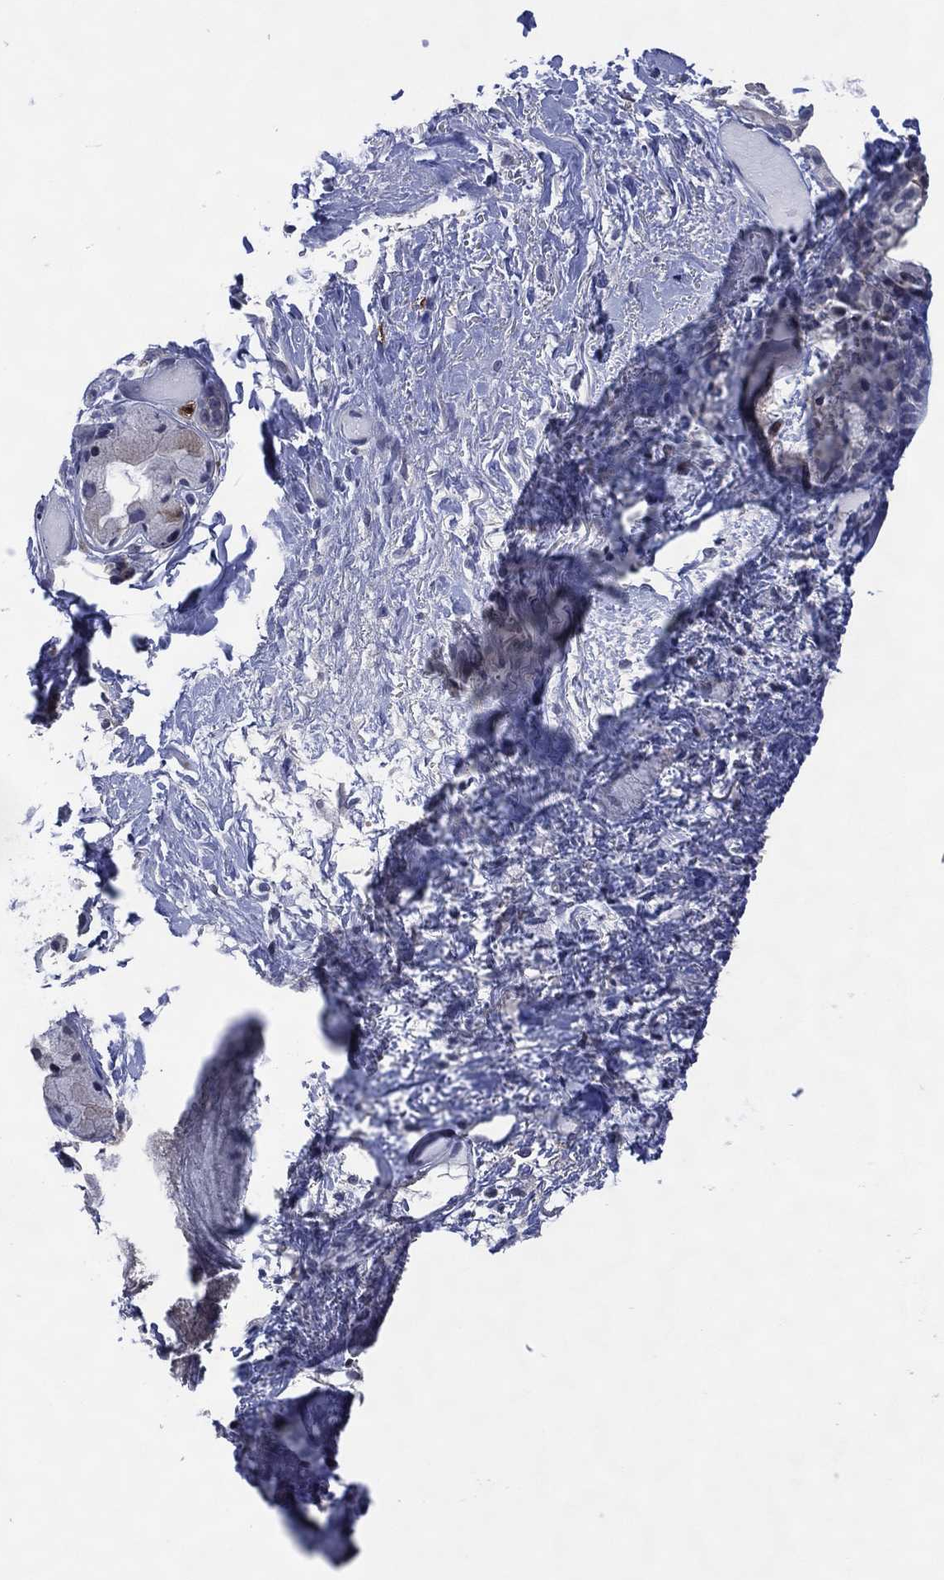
{"staining": {"intensity": "negative", "quantity": "none", "location": "none"}, "tissue": "adipose tissue", "cell_type": "Adipocytes", "image_type": "normal", "snomed": [{"axis": "morphology", "description": "Normal tissue, NOS"}, {"axis": "topography", "description": "Cartilage tissue"}], "caption": "Normal adipose tissue was stained to show a protein in brown. There is no significant expression in adipocytes.", "gene": "USP26", "patient": {"sex": "male", "age": 62}}